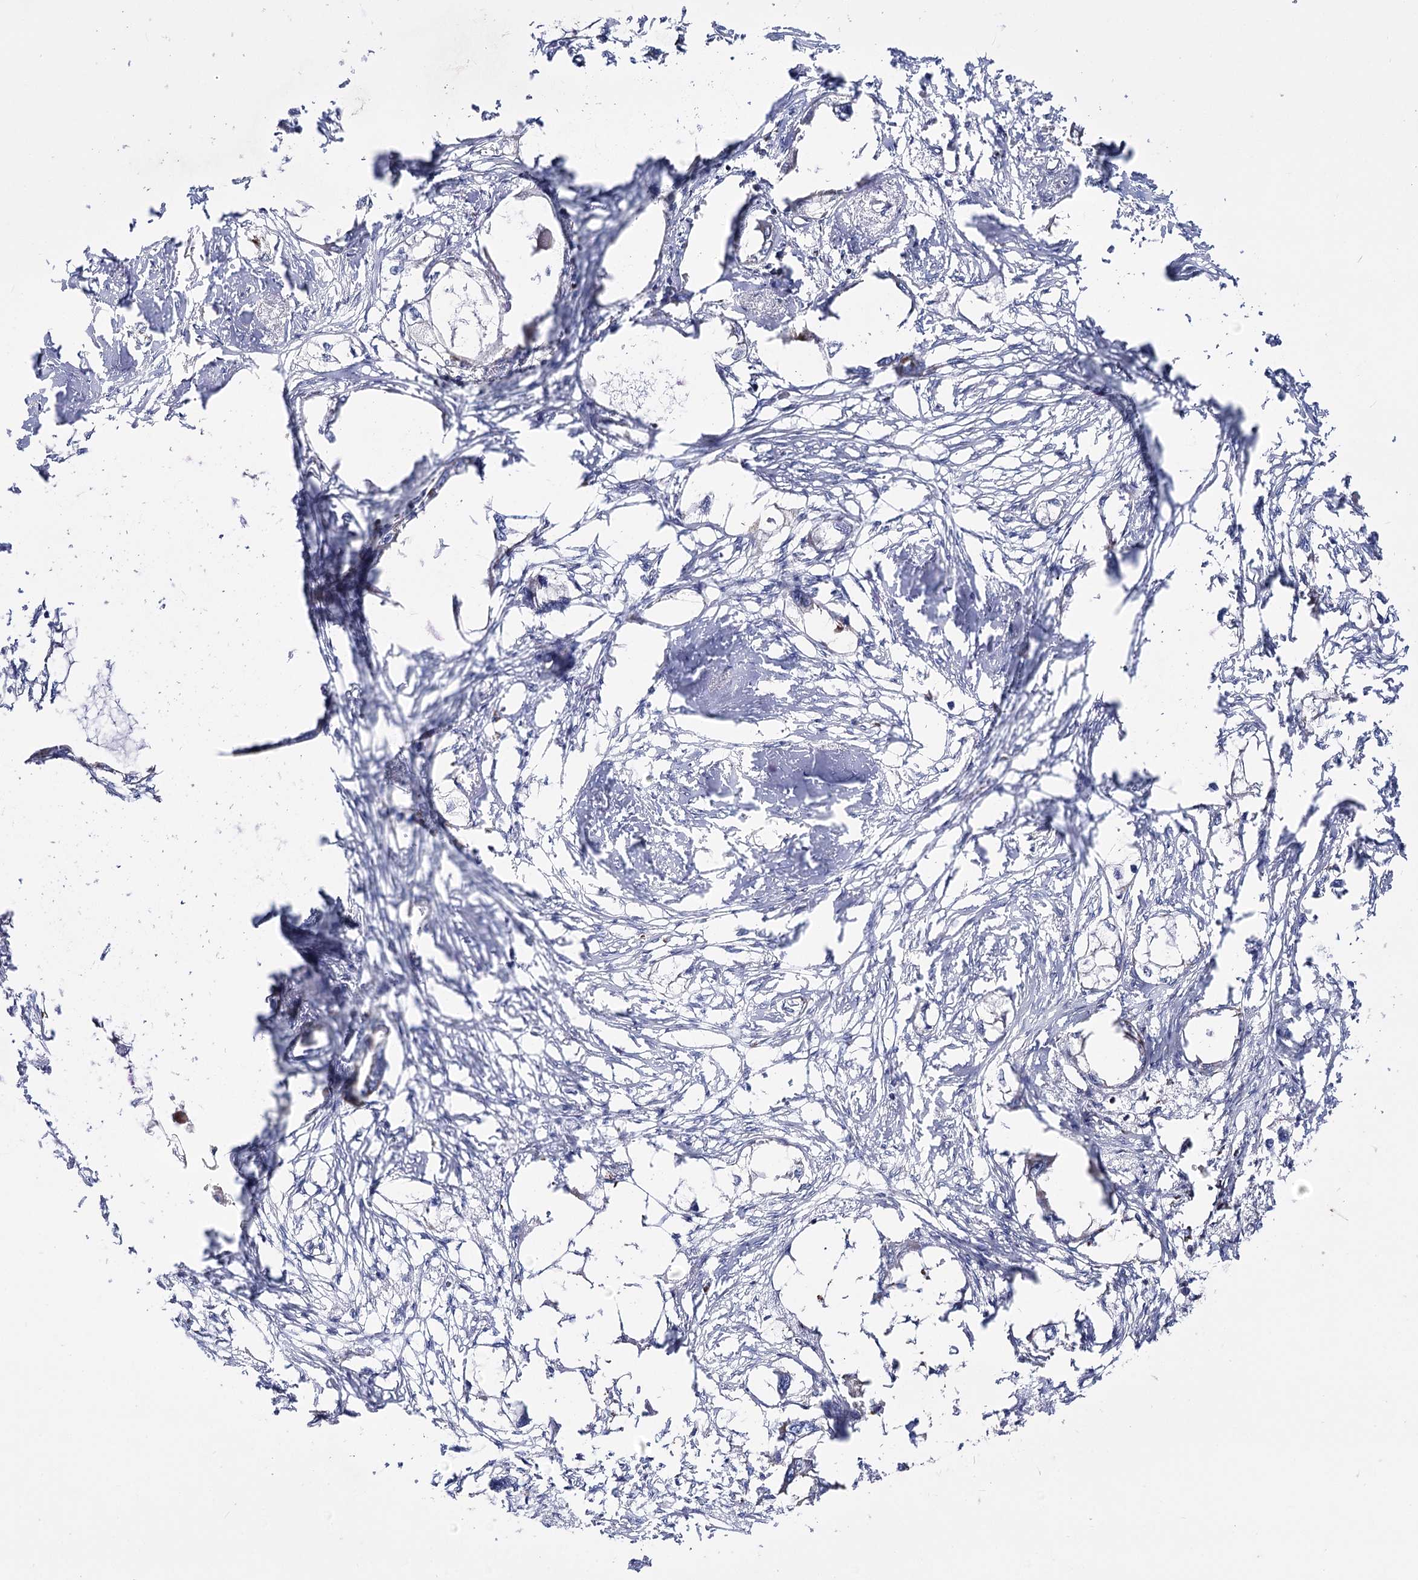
{"staining": {"intensity": "negative", "quantity": "none", "location": "none"}, "tissue": "endometrial cancer", "cell_type": "Tumor cells", "image_type": "cancer", "snomed": [{"axis": "morphology", "description": "Adenocarcinoma, NOS"}, {"axis": "morphology", "description": "Adenocarcinoma, metastatic, NOS"}, {"axis": "topography", "description": "Adipose tissue"}, {"axis": "topography", "description": "Endometrium"}], "caption": "An image of adenocarcinoma (endometrial) stained for a protein reveals no brown staining in tumor cells.", "gene": "OSBPL5", "patient": {"sex": "female", "age": 67}}